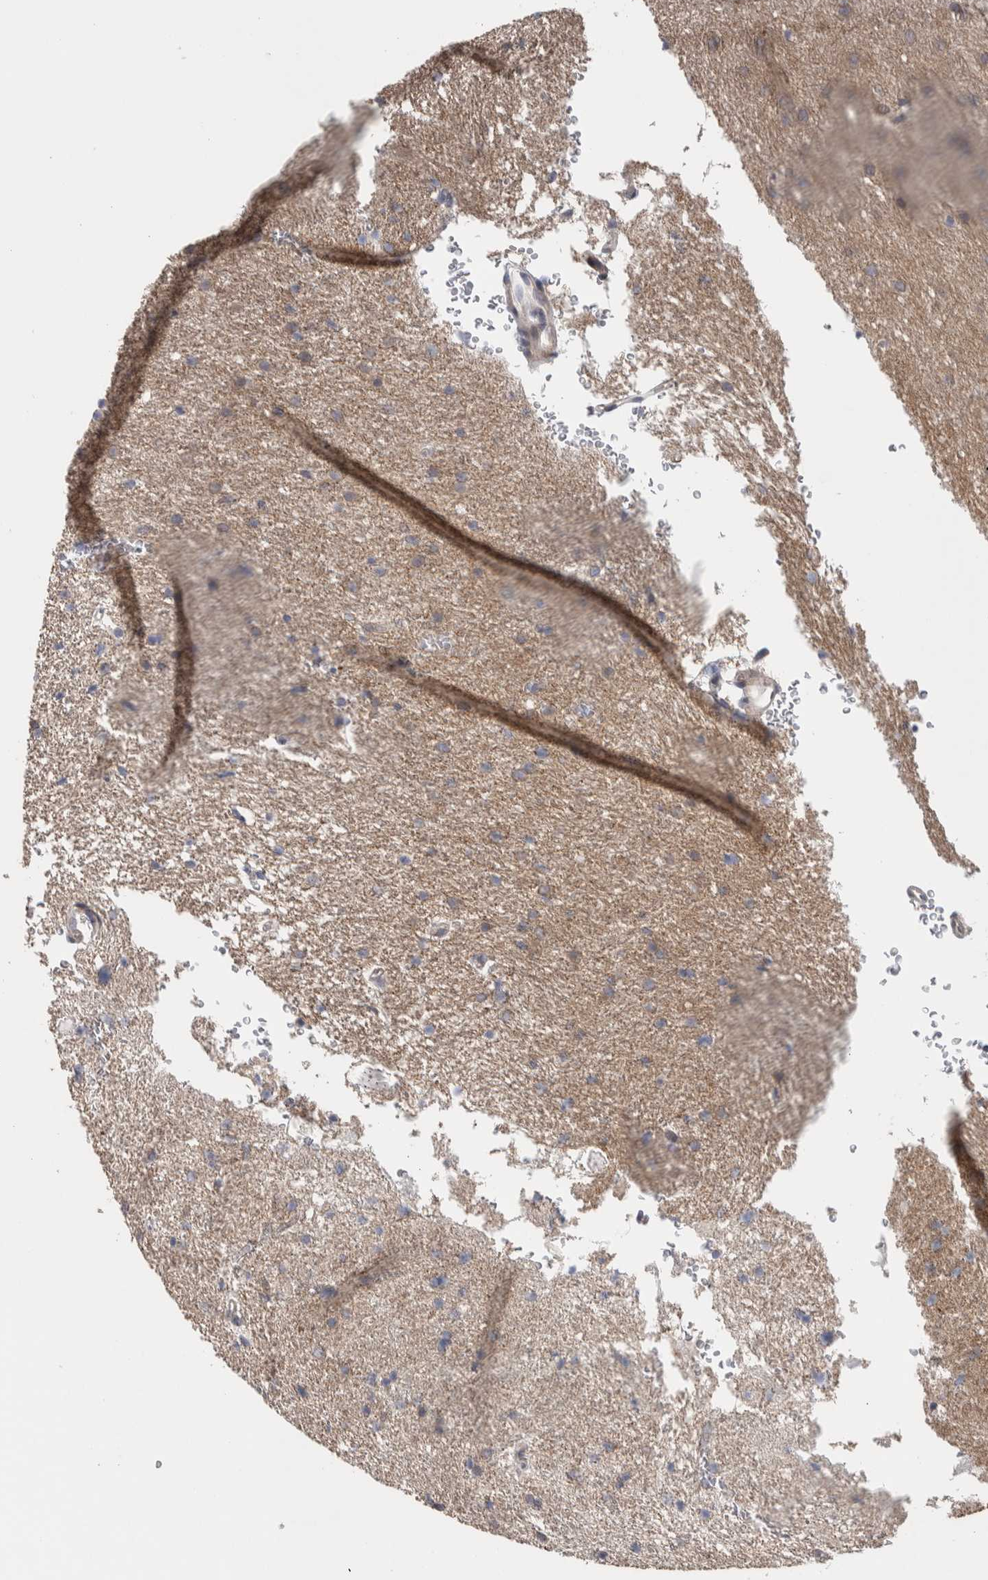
{"staining": {"intensity": "weak", "quantity": "<25%", "location": "cytoplasmic/membranous"}, "tissue": "glioma", "cell_type": "Tumor cells", "image_type": "cancer", "snomed": [{"axis": "morphology", "description": "Glioma, malignant, Low grade"}, {"axis": "topography", "description": "Brain"}], "caption": "IHC photomicrograph of neoplastic tissue: malignant glioma (low-grade) stained with DAB reveals no significant protein staining in tumor cells.", "gene": "PRRG4", "patient": {"sex": "female", "age": 37}}